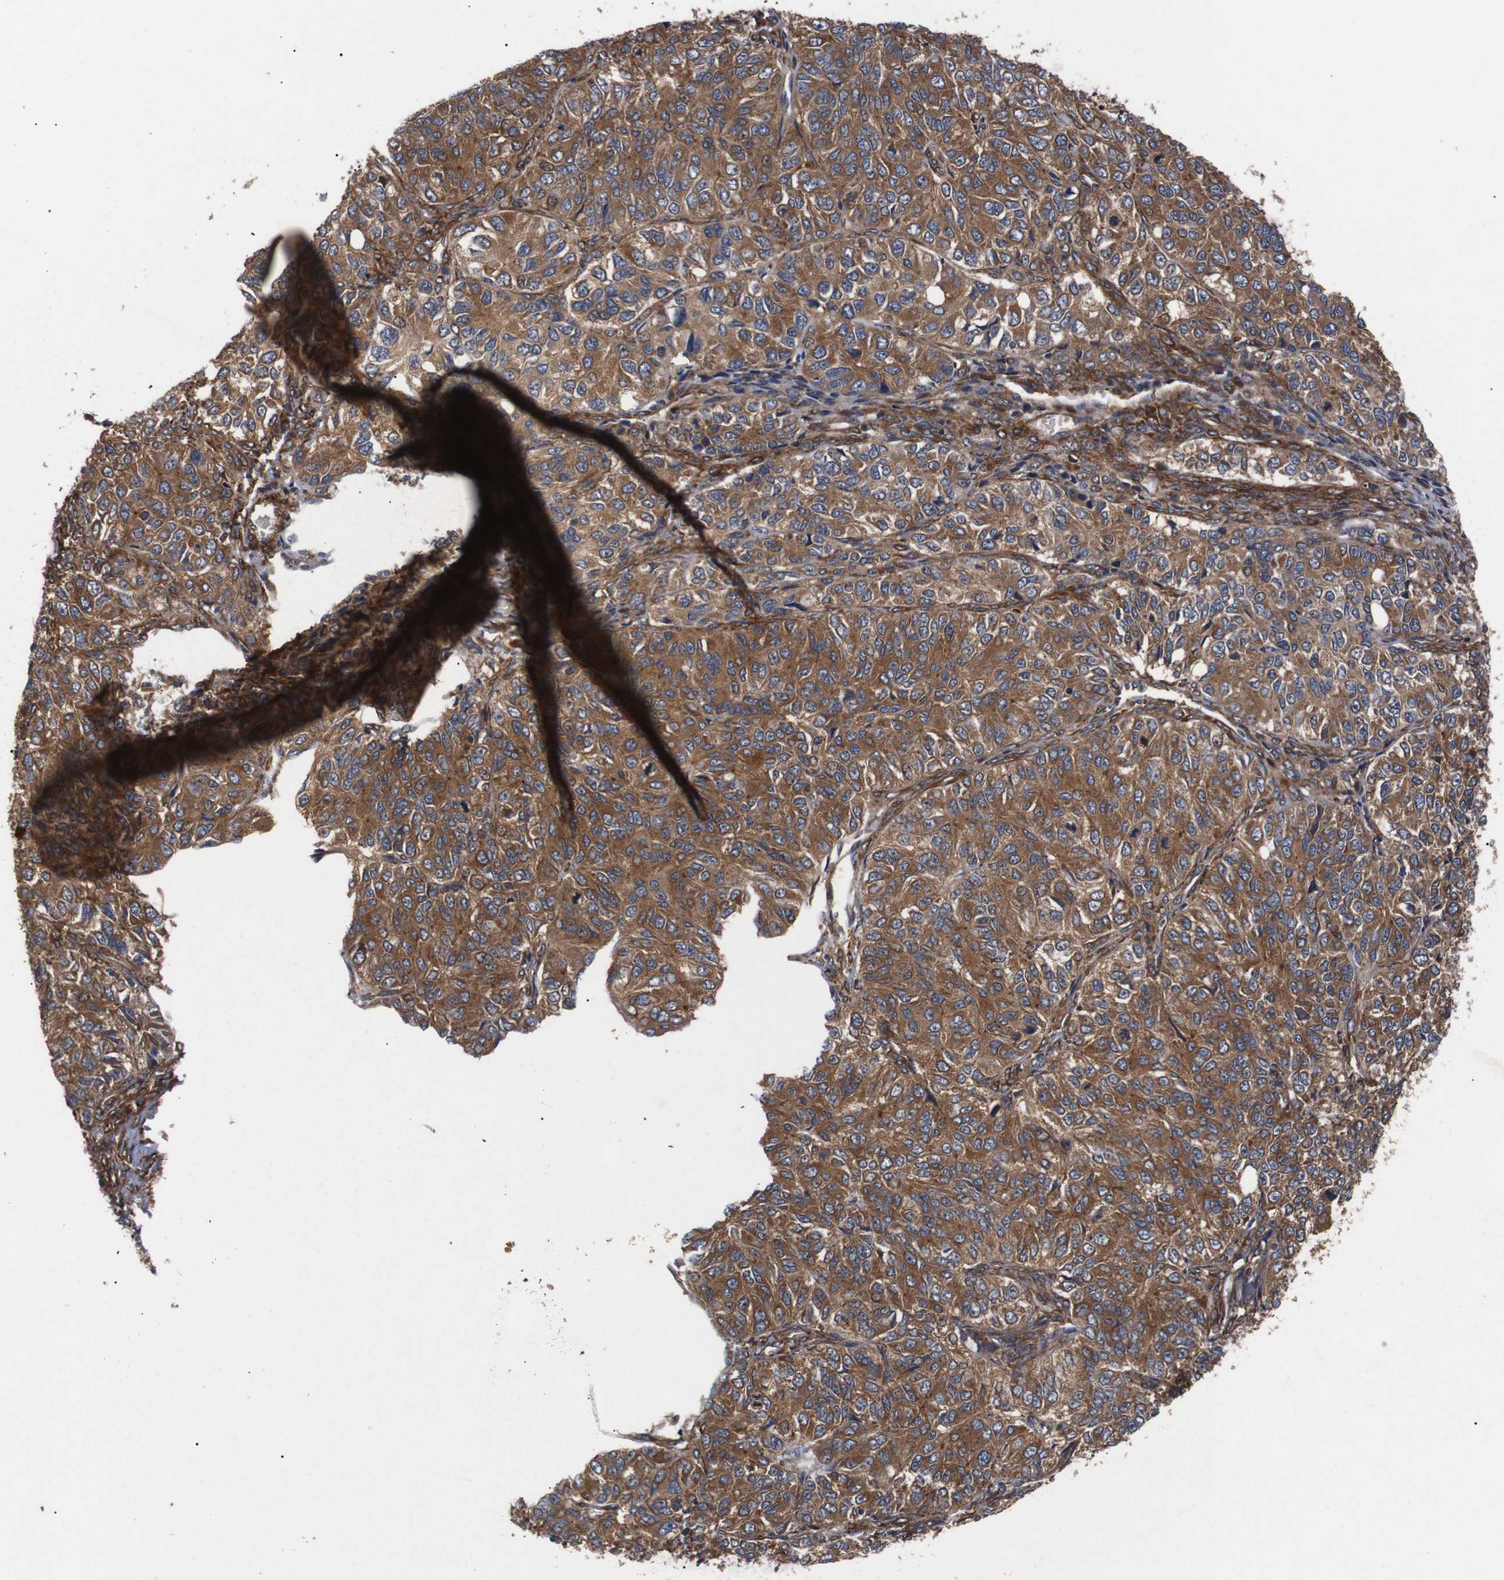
{"staining": {"intensity": "moderate", "quantity": ">75%", "location": "cytoplasmic/membranous"}, "tissue": "ovarian cancer", "cell_type": "Tumor cells", "image_type": "cancer", "snomed": [{"axis": "morphology", "description": "Carcinoma, endometroid"}, {"axis": "topography", "description": "Ovary"}], "caption": "Ovarian cancer was stained to show a protein in brown. There is medium levels of moderate cytoplasmic/membranous staining in approximately >75% of tumor cells. (DAB IHC, brown staining for protein, blue staining for nuclei).", "gene": "PAWR", "patient": {"sex": "female", "age": 51}}